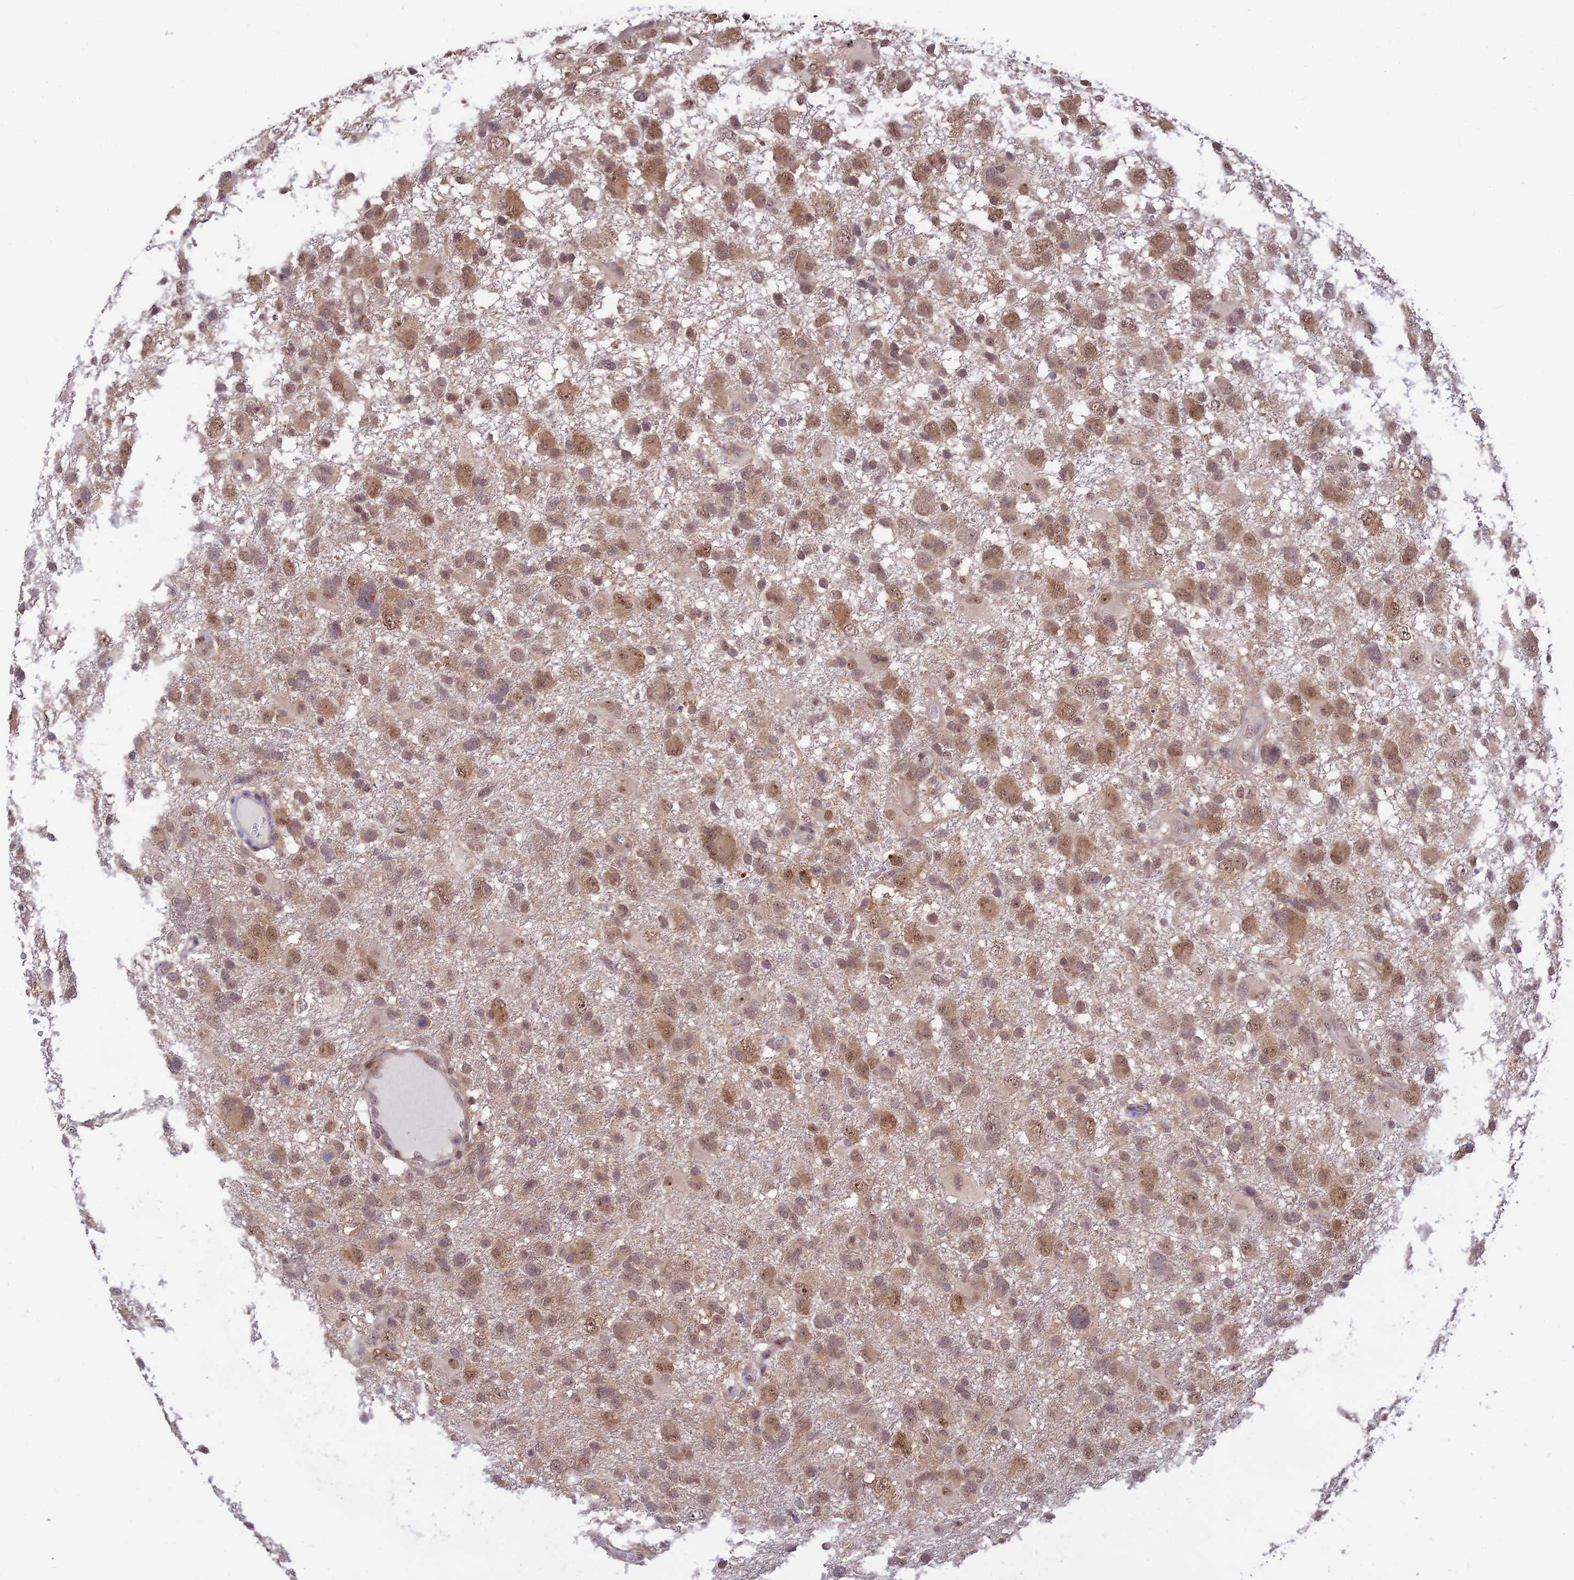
{"staining": {"intensity": "moderate", "quantity": "25%-75%", "location": "cytoplasmic/membranous,nuclear"}, "tissue": "glioma", "cell_type": "Tumor cells", "image_type": "cancer", "snomed": [{"axis": "morphology", "description": "Glioma, malignant, High grade"}, {"axis": "topography", "description": "Brain"}], "caption": "Immunohistochemistry (IHC) image of neoplastic tissue: malignant glioma (high-grade) stained using immunohistochemistry (IHC) demonstrates medium levels of moderate protein expression localized specifically in the cytoplasmic/membranous and nuclear of tumor cells, appearing as a cytoplasmic/membranous and nuclear brown color.", "gene": "ASPDH", "patient": {"sex": "male", "age": 61}}